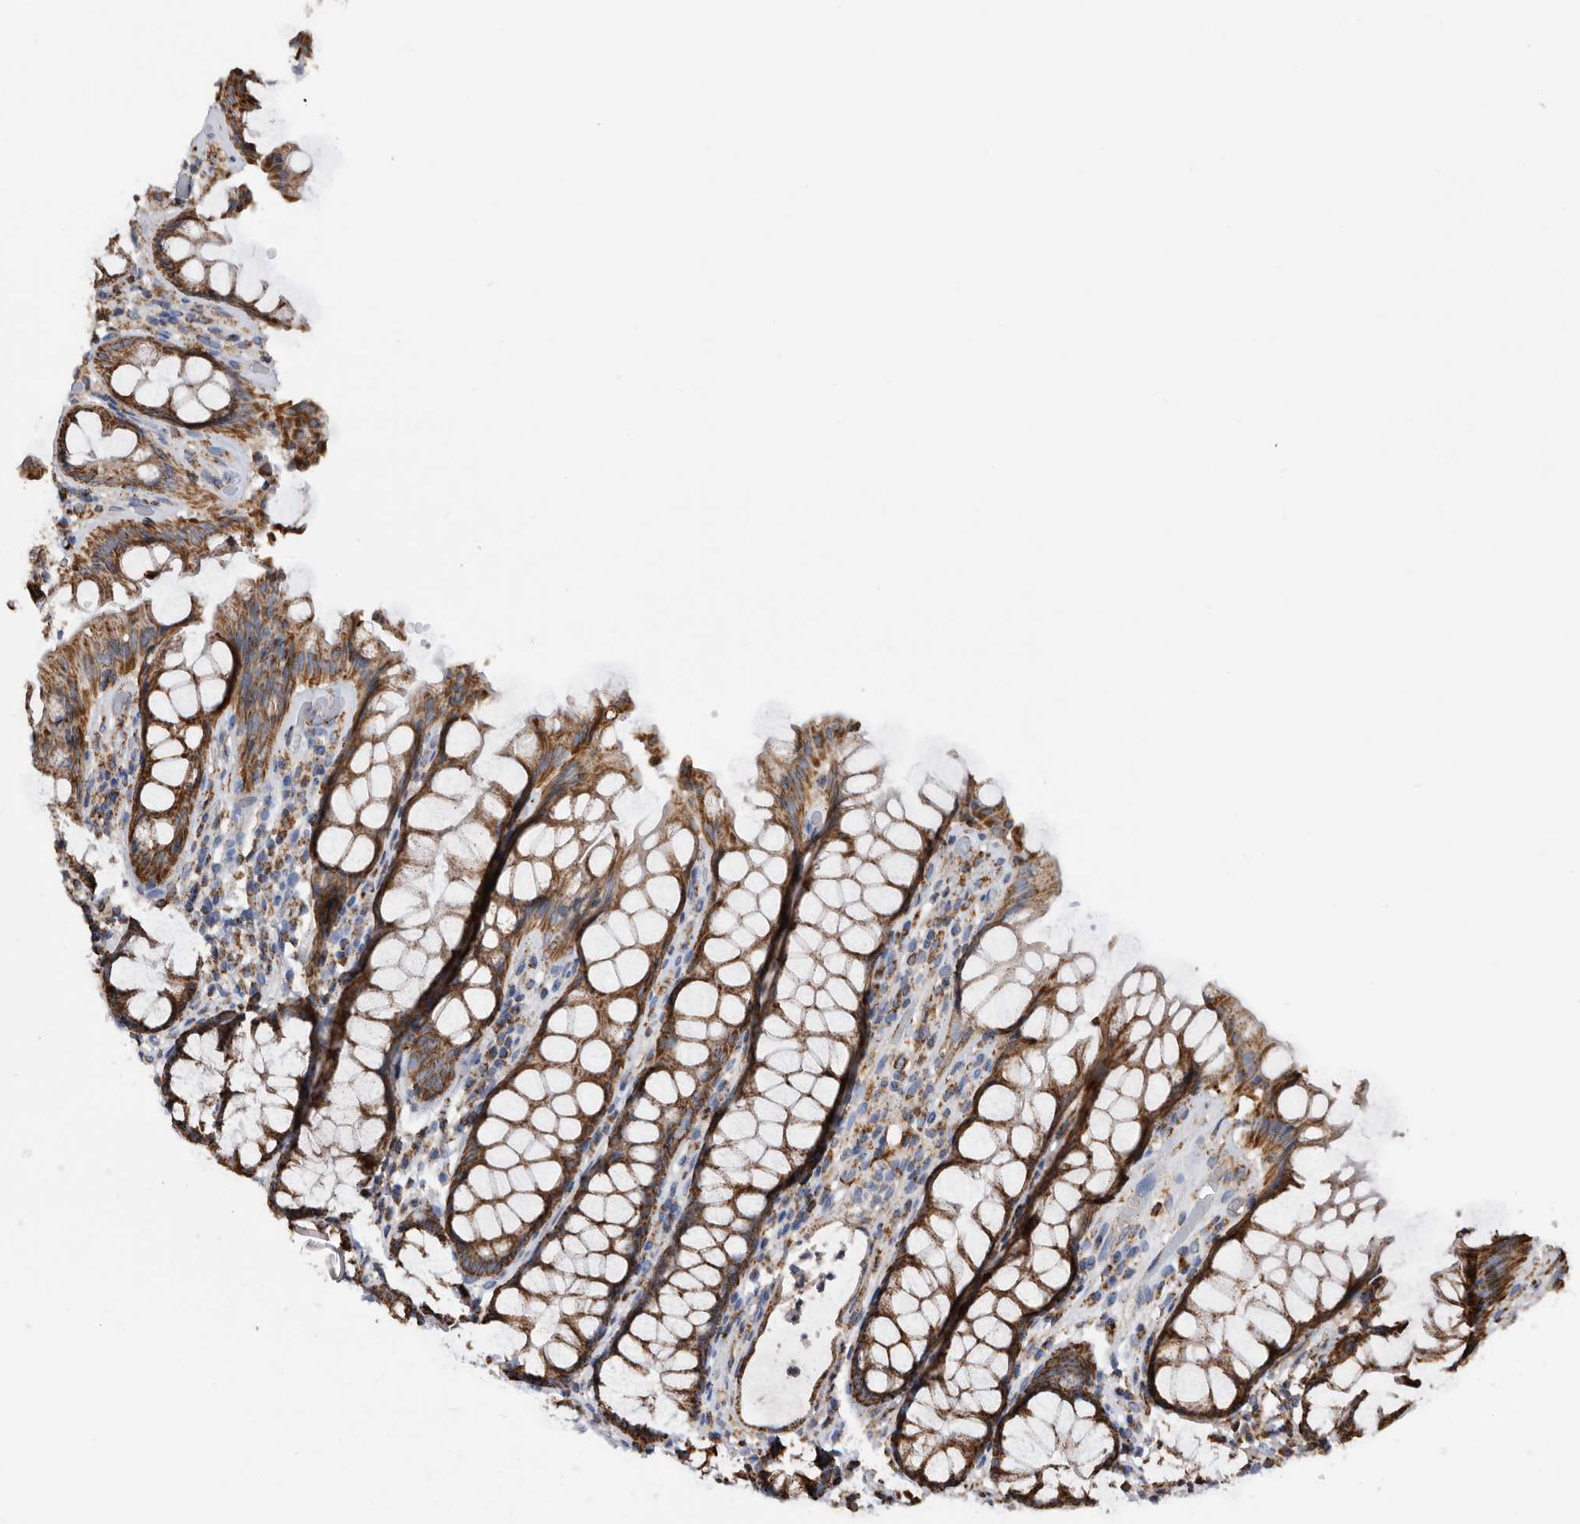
{"staining": {"intensity": "strong", "quantity": ">75%", "location": "cytoplasmic/membranous"}, "tissue": "rectum", "cell_type": "Glandular cells", "image_type": "normal", "snomed": [{"axis": "morphology", "description": "Normal tissue, NOS"}, {"axis": "topography", "description": "Rectum"}], "caption": "Immunohistochemical staining of benign rectum displays high levels of strong cytoplasmic/membranous expression in approximately >75% of glandular cells. The staining was performed using DAB, with brown indicating positive protein expression. Nuclei are stained blue with hematoxylin.", "gene": "WFDC1", "patient": {"sex": "male", "age": 64}}